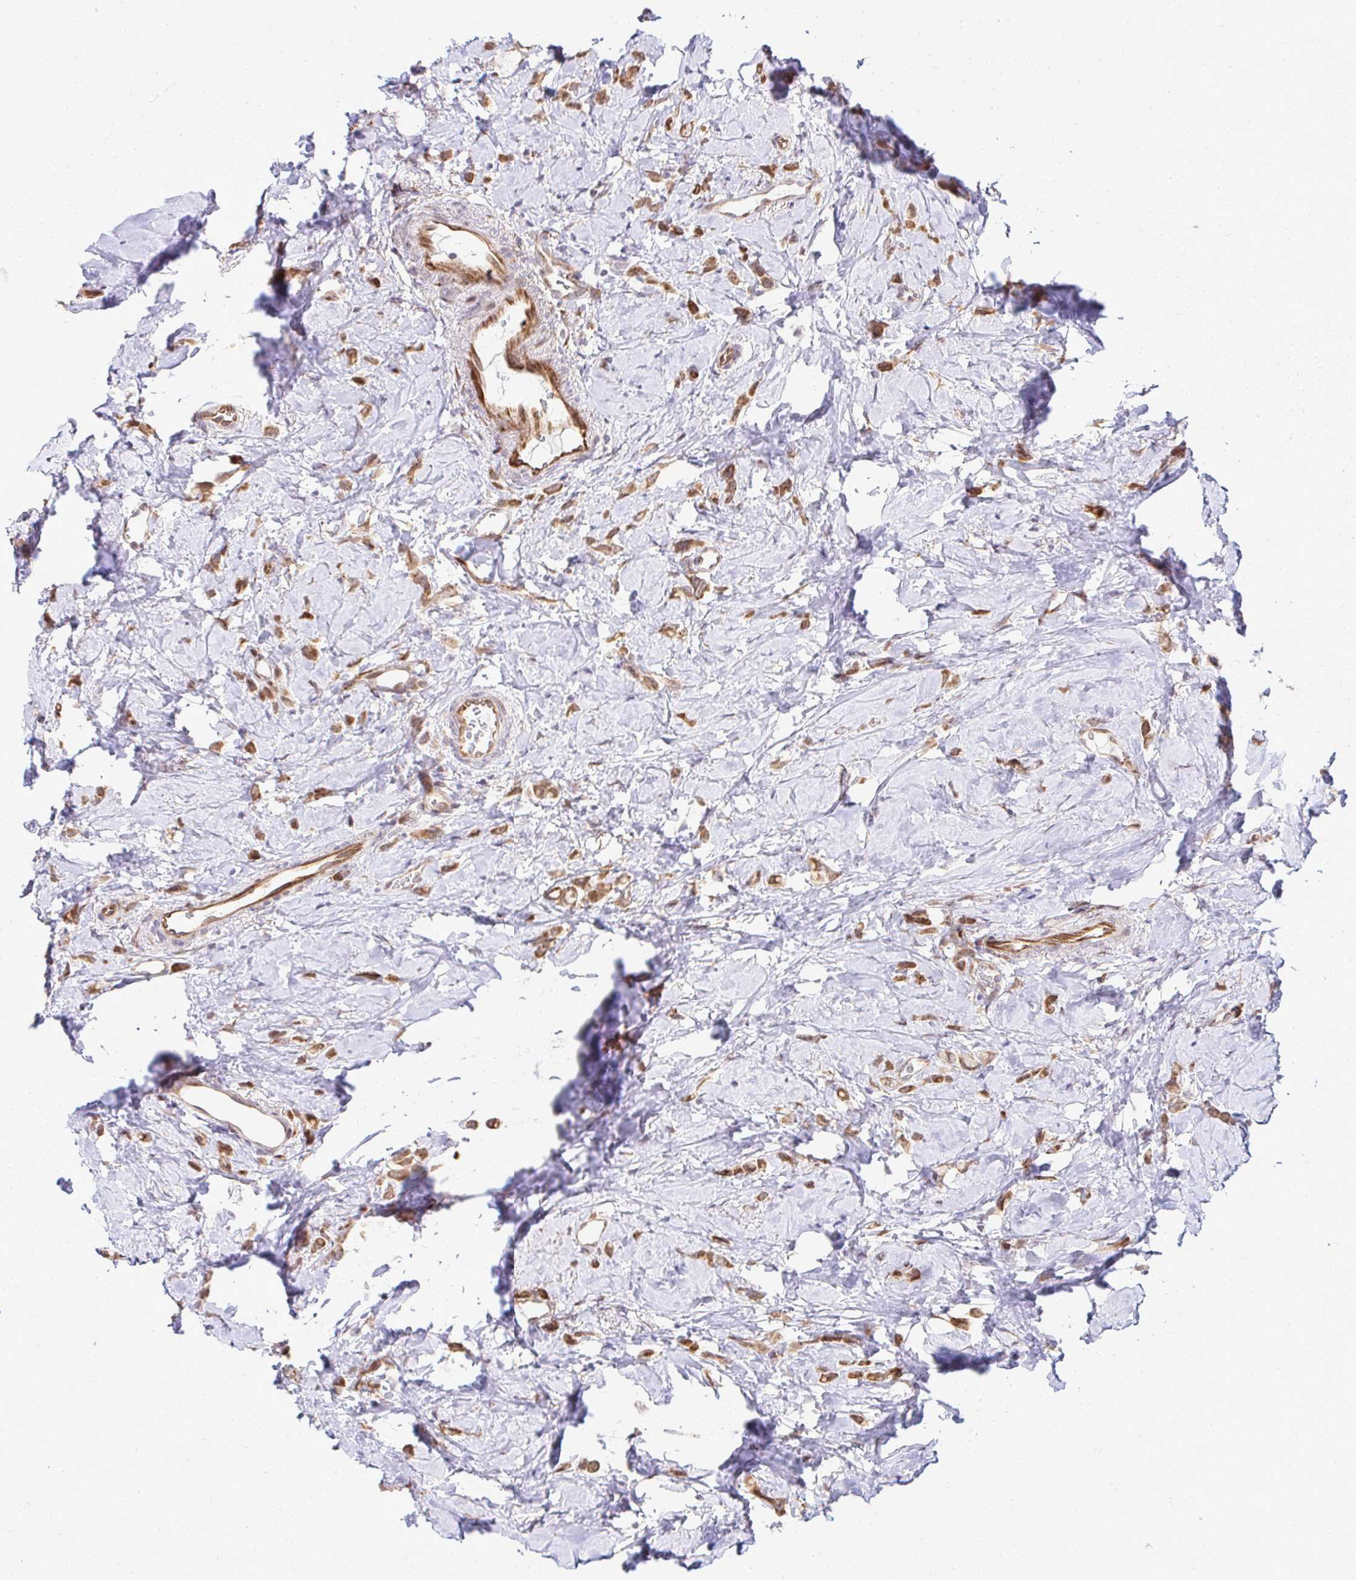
{"staining": {"intensity": "moderate", "quantity": ">75%", "location": "cytoplasmic/membranous"}, "tissue": "breast cancer", "cell_type": "Tumor cells", "image_type": "cancer", "snomed": [{"axis": "morphology", "description": "Lobular carcinoma"}, {"axis": "topography", "description": "Breast"}], "caption": "This histopathology image reveals IHC staining of breast cancer, with medium moderate cytoplasmic/membranous expression in approximately >75% of tumor cells.", "gene": "HPS1", "patient": {"sex": "female", "age": 66}}